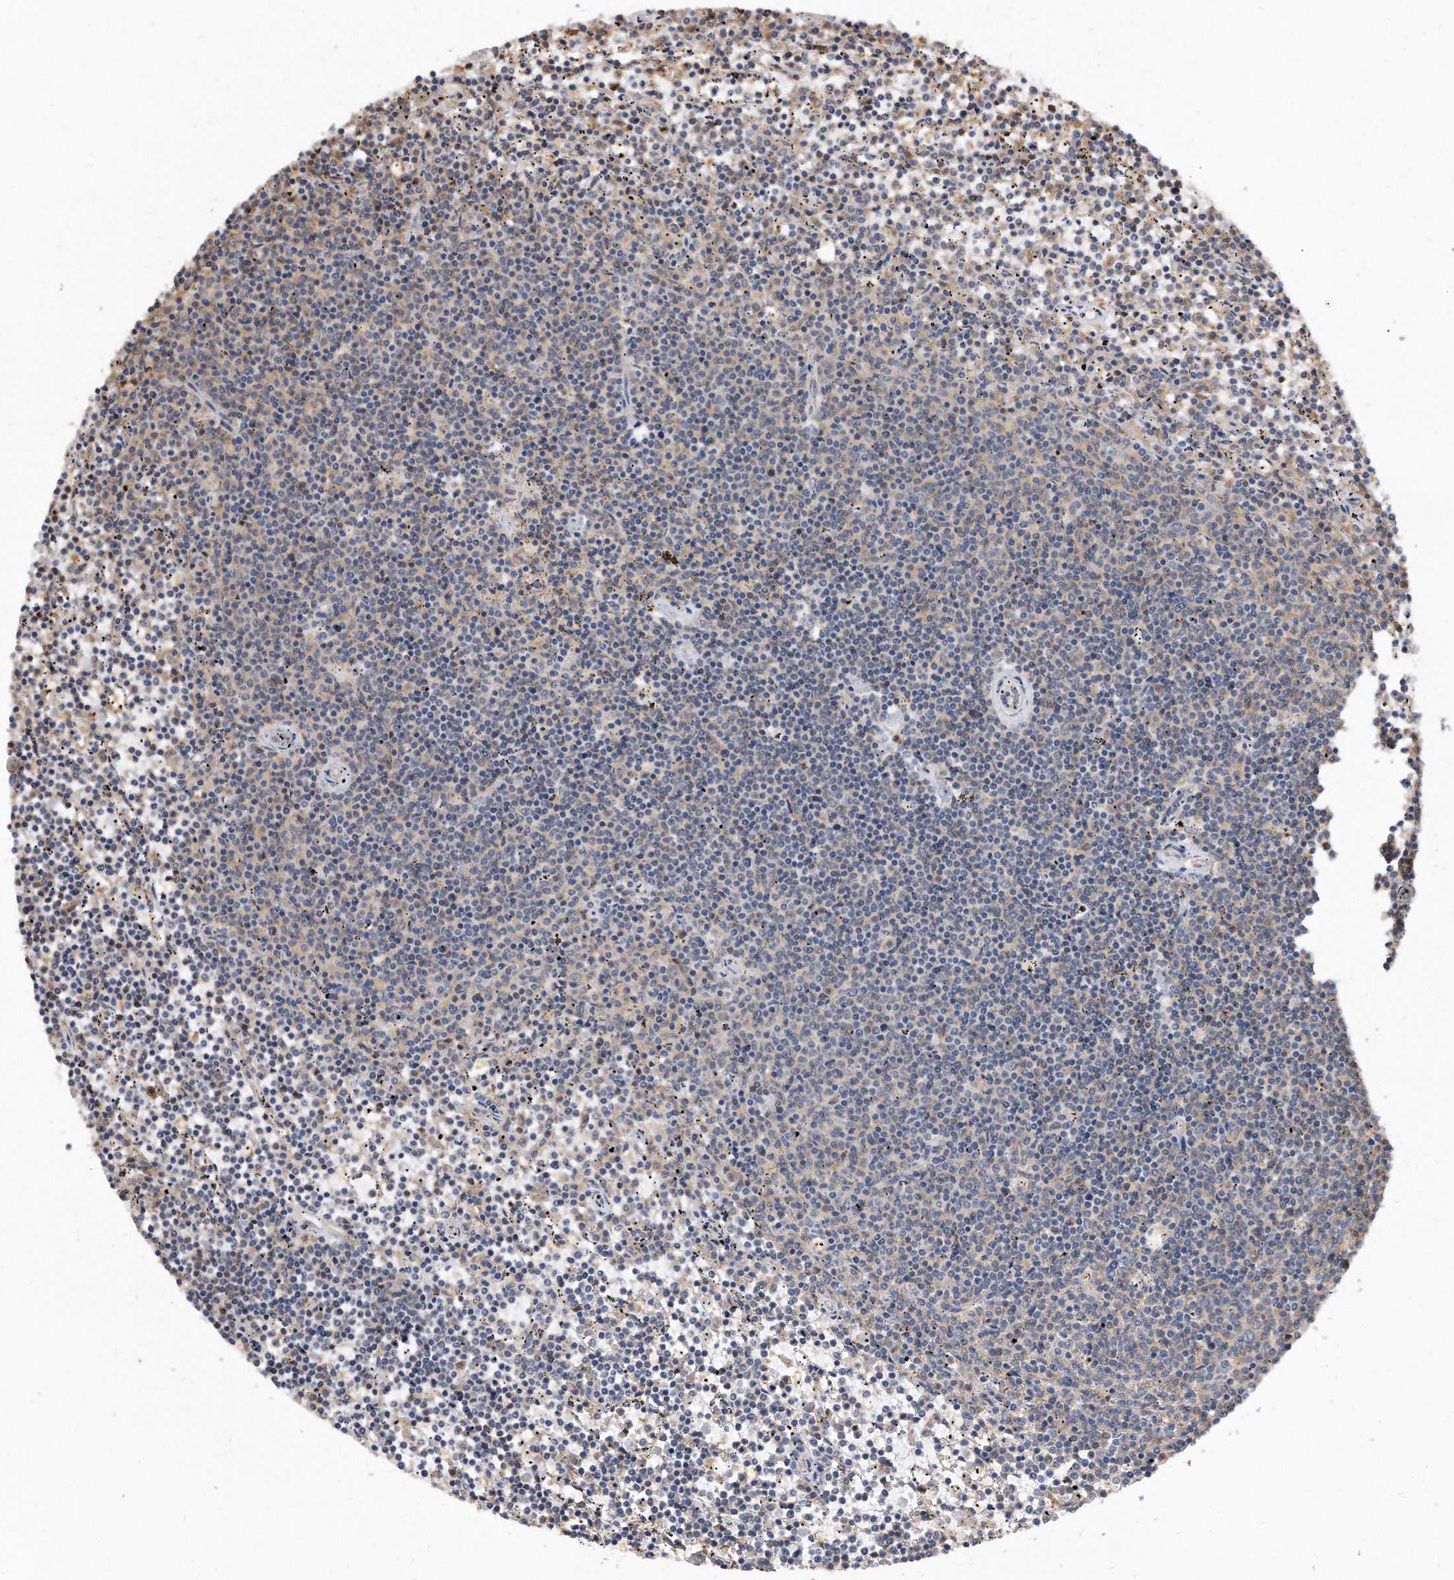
{"staining": {"intensity": "negative", "quantity": "none", "location": "none"}, "tissue": "lymphoma", "cell_type": "Tumor cells", "image_type": "cancer", "snomed": [{"axis": "morphology", "description": "Malignant lymphoma, non-Hodgkin's type, Low grade"}, {"axis": "topography", "description": "Spleen"}], "caption": "Immunohistochemistry micrograph of neoplastic tissue: lymphoma stained with DAB shows no significant protein positivity in tumor cells.", "gene": "TCP1", "patient": {"sex": "female", "age": 50}}